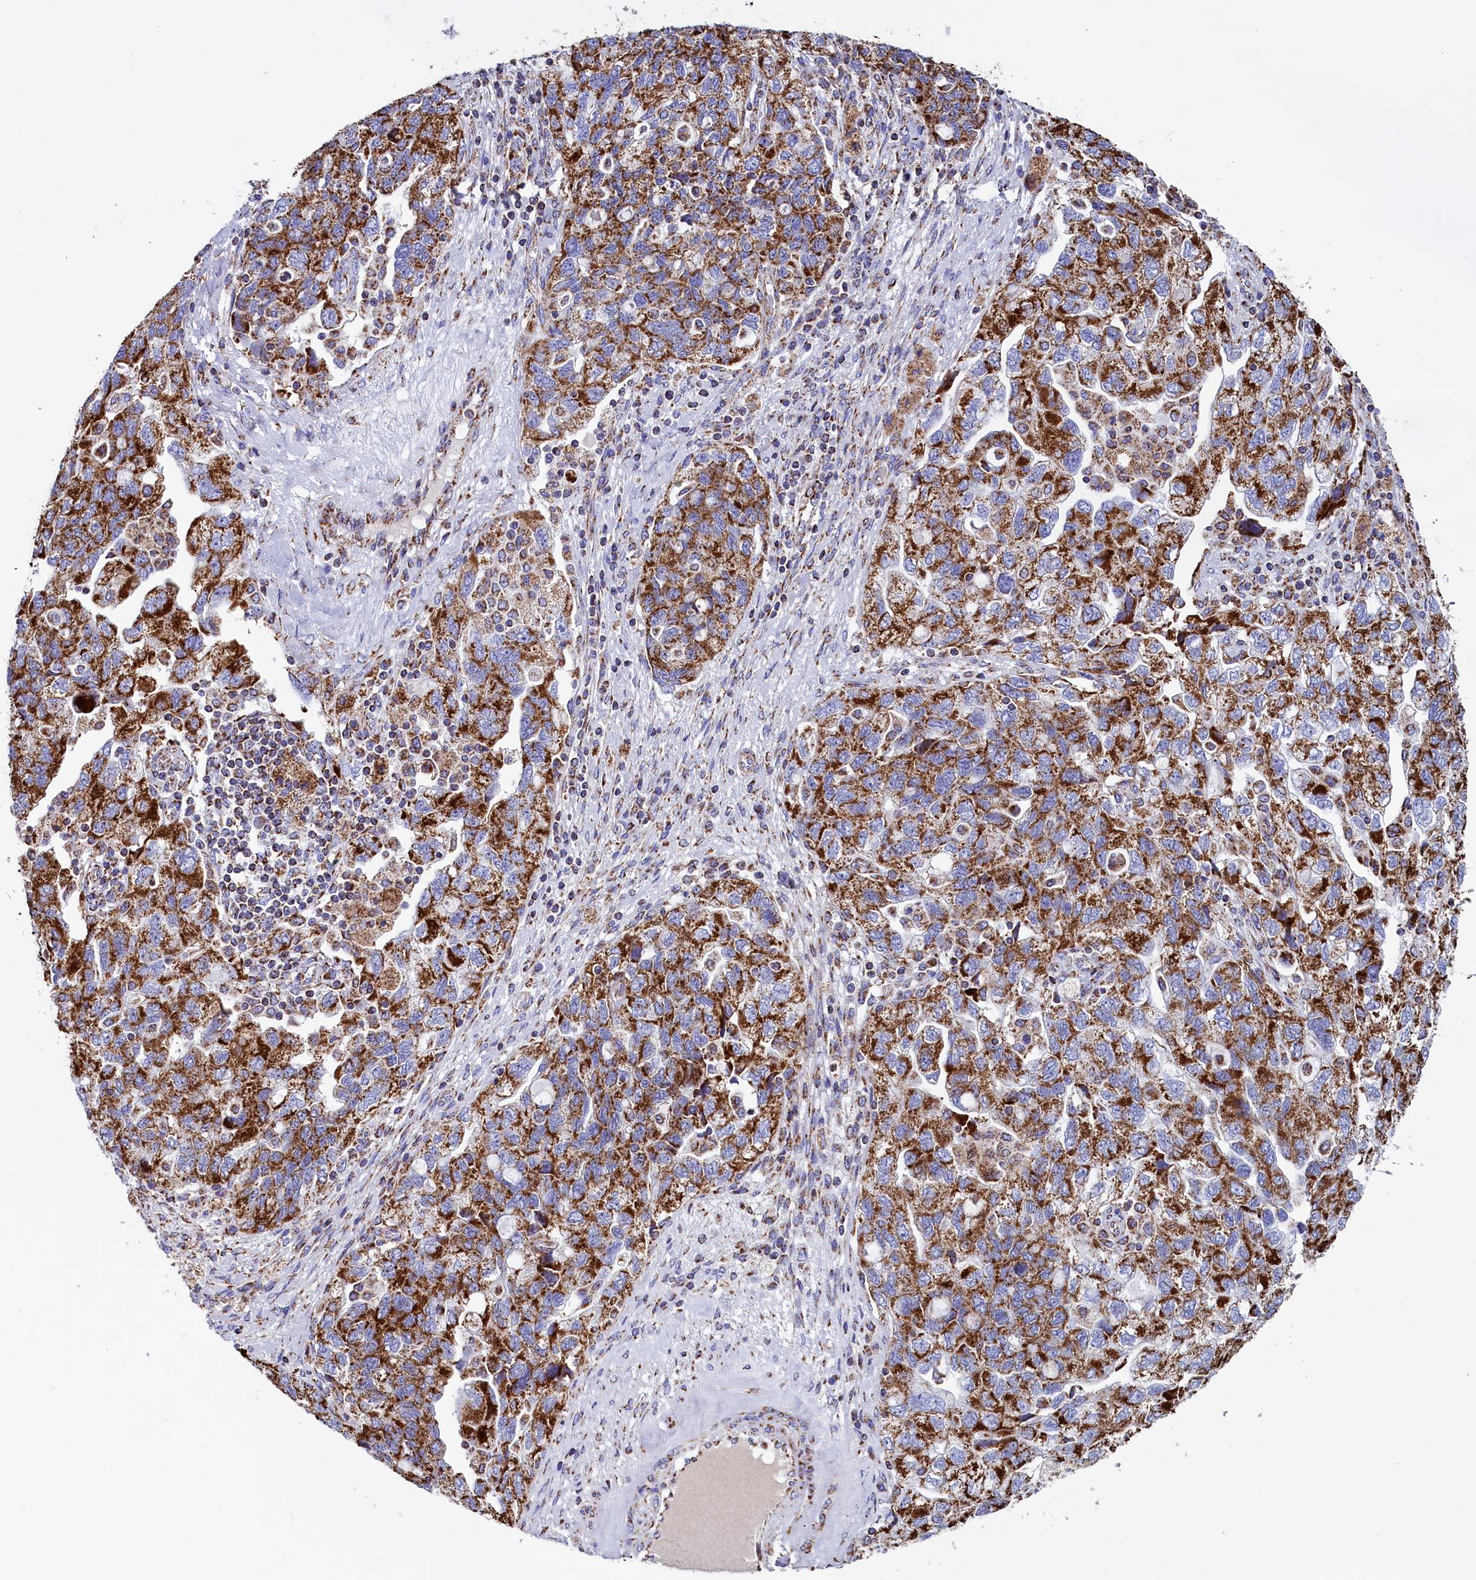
{"staining": {"intensity": "strong", "quantity": ">75%", "location": "cytoplasmic/membranous"}, "tissue": "ovarian cancer", "cell_type": "Tumor cells", "image_type": "cancer", "snomed": [{"axis": "morphology", "description": "Carcinoma, NOS"}, {"axis": "morphology", "description": "Cystadenocarcinoma, serous, NOS"}, {"axis": "topography", "description": "Ovary"}], "caption": "Protein expression by immunohistochemistry (IHC) demonstrates strong cytoplasmic/membranous staining in about >75% of tumor cells in ovarian cancer. (DAB (3,3'-diaminobenzidine) IHC, brown staining for protein, blue staining for nuclei).", "gene": "SLC39A3", "patient": {"sex": "female", "age": 69}}